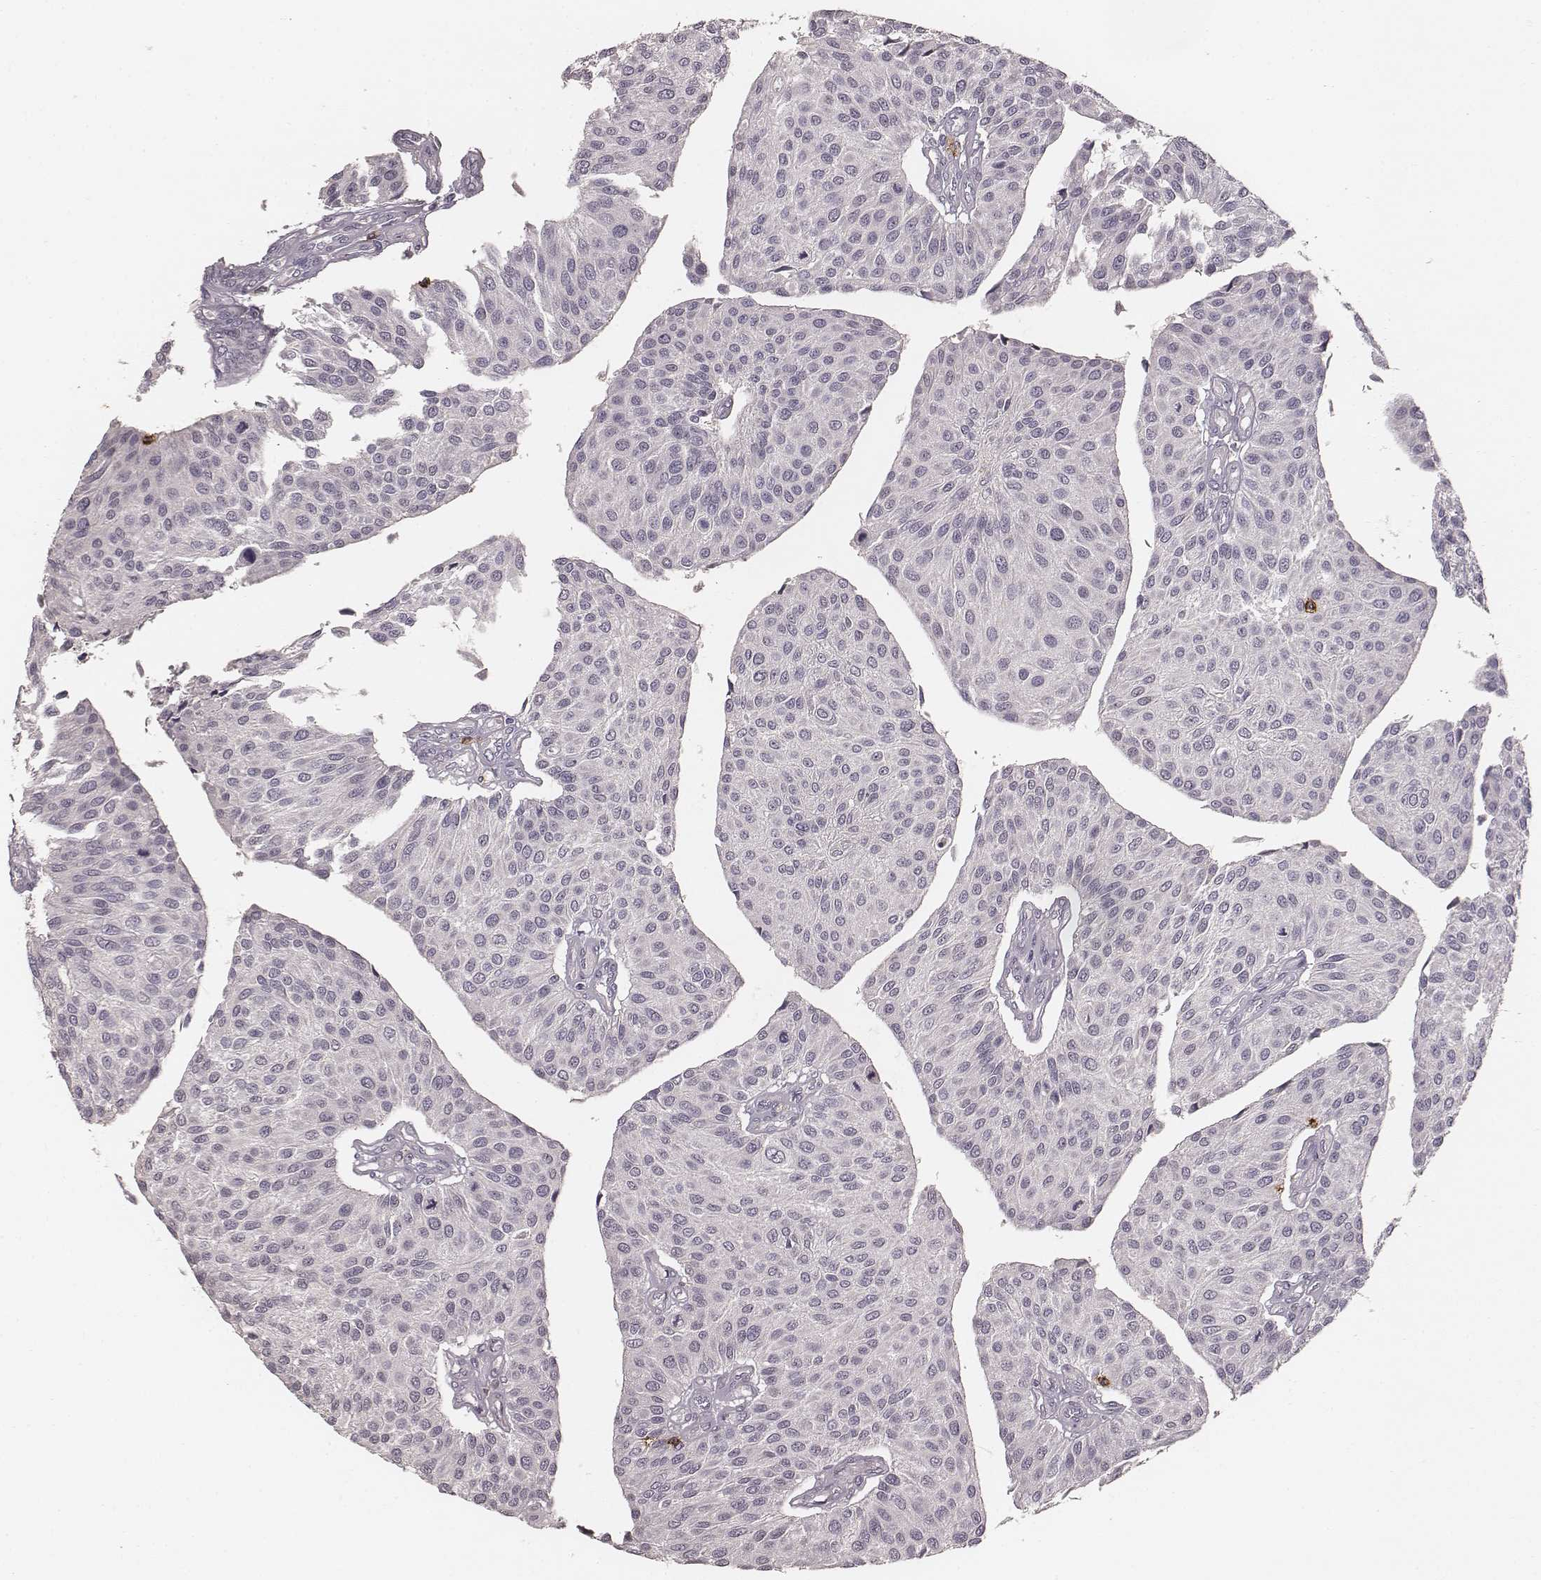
{"staining": {"intensity": "negative", "quantity": "none", "location": "none"}, "tissue": "urothelial cancer", "cell_type": "Tumor cells", "image_type": "cancer", "snomed": [{"axis": "morphology", "description": "Urothelial carcinoma, NOS"}, {"axis": "topography", "description": "Urinary bladder"}], "caption": "A histopathology image of human transitional cell carcinoma is negative for staining in tumor cells.", "gene": "CD8A", "patient": {"sex": "male", "age": 55}}